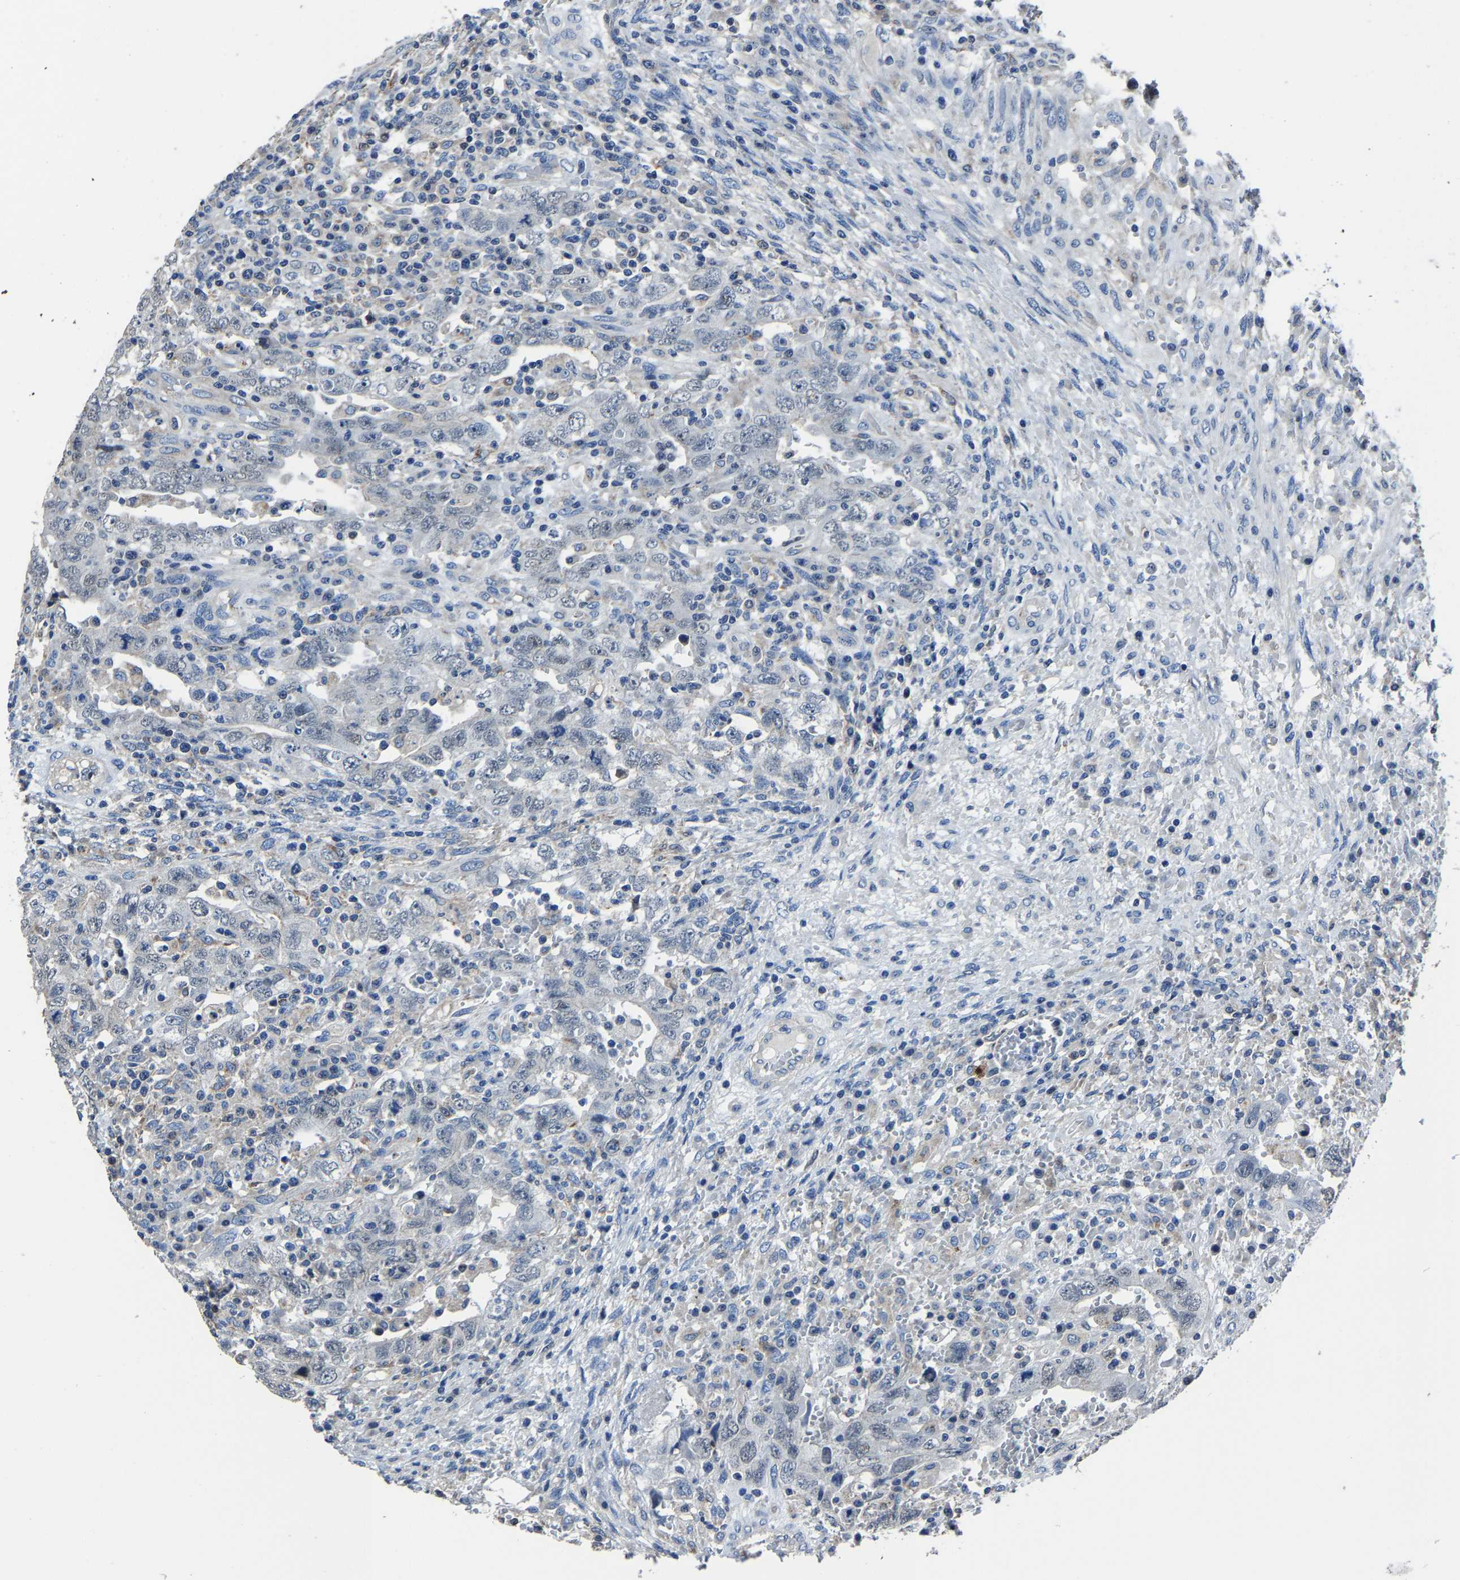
{"staining": {"intensity": "negative", "quantity": "none", "location": "none"}, "tissue": "testis cancer", "cell_type": "Tumor cells", "image_type": "cancer", "snomed": [{"axis": "morphology", "description": "Carcinoma, Embryonal, NOS"}, {"axis": "topography", "description": "Testis"}], "caption": "Immunohistochemistry of embryonal carcinoma (testis) displays no expression in tumor cells.", "gene": "STRBP", "patient": {"sex": "male", "age": 26}}